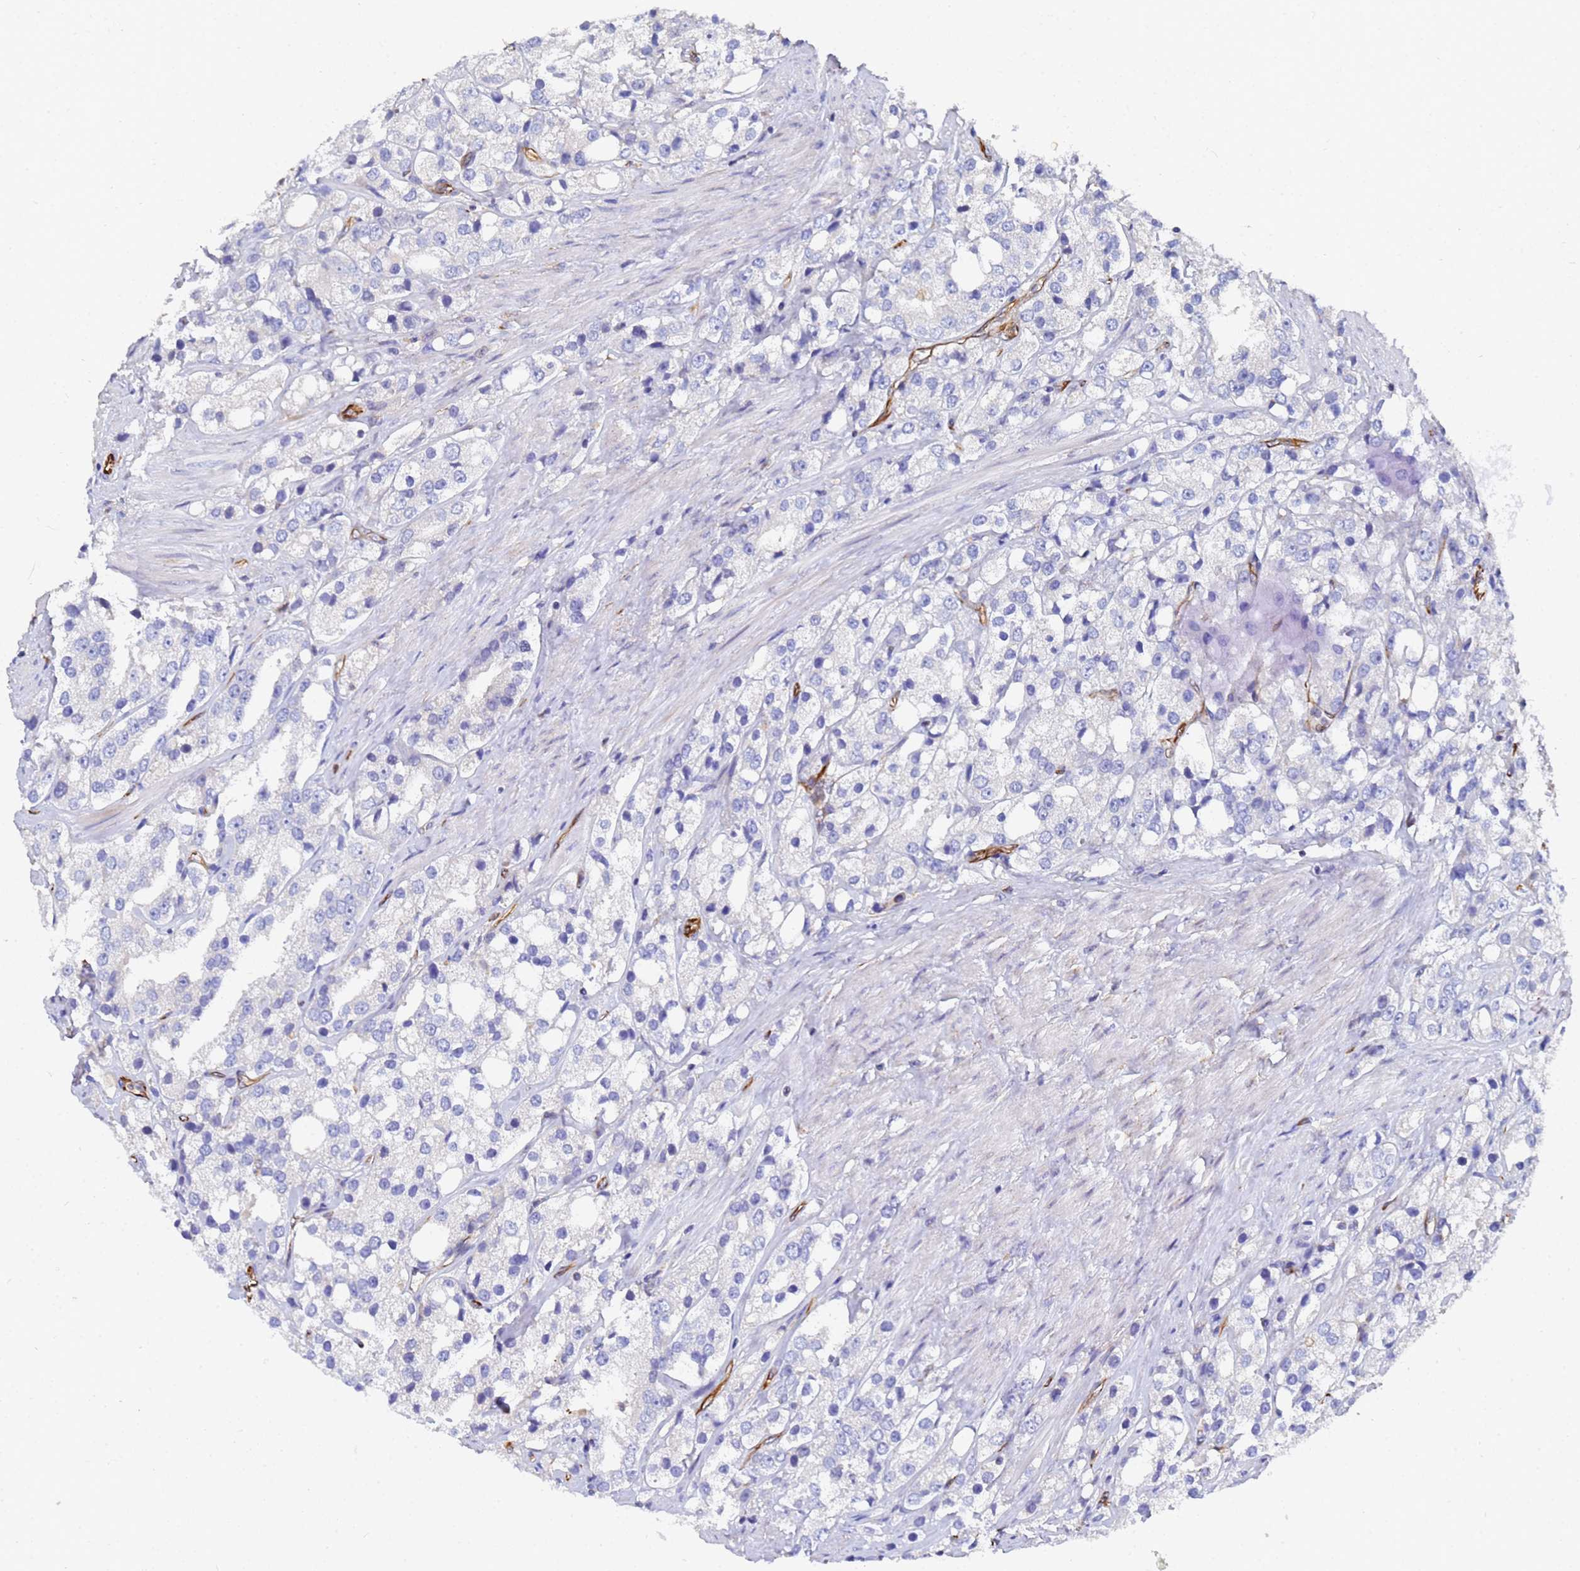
{"staining": {"intensity": "negative", "quantity": "none", "location": "none"}, "tissue": "prostate cancer", "cell_type": "Tumor cells", "image_type": "cancer", "snomed": [{"axis": "morphology", "description": "Adenocarcinoma, NOS"}, {"axis": "topography", "description": "Prostate"}], "caption": "Micrograph shows no significant protein staining in tumor cells of prostate cancer.", "gene": "SYT13", "patient": {"sex": "male", "age": 79}}